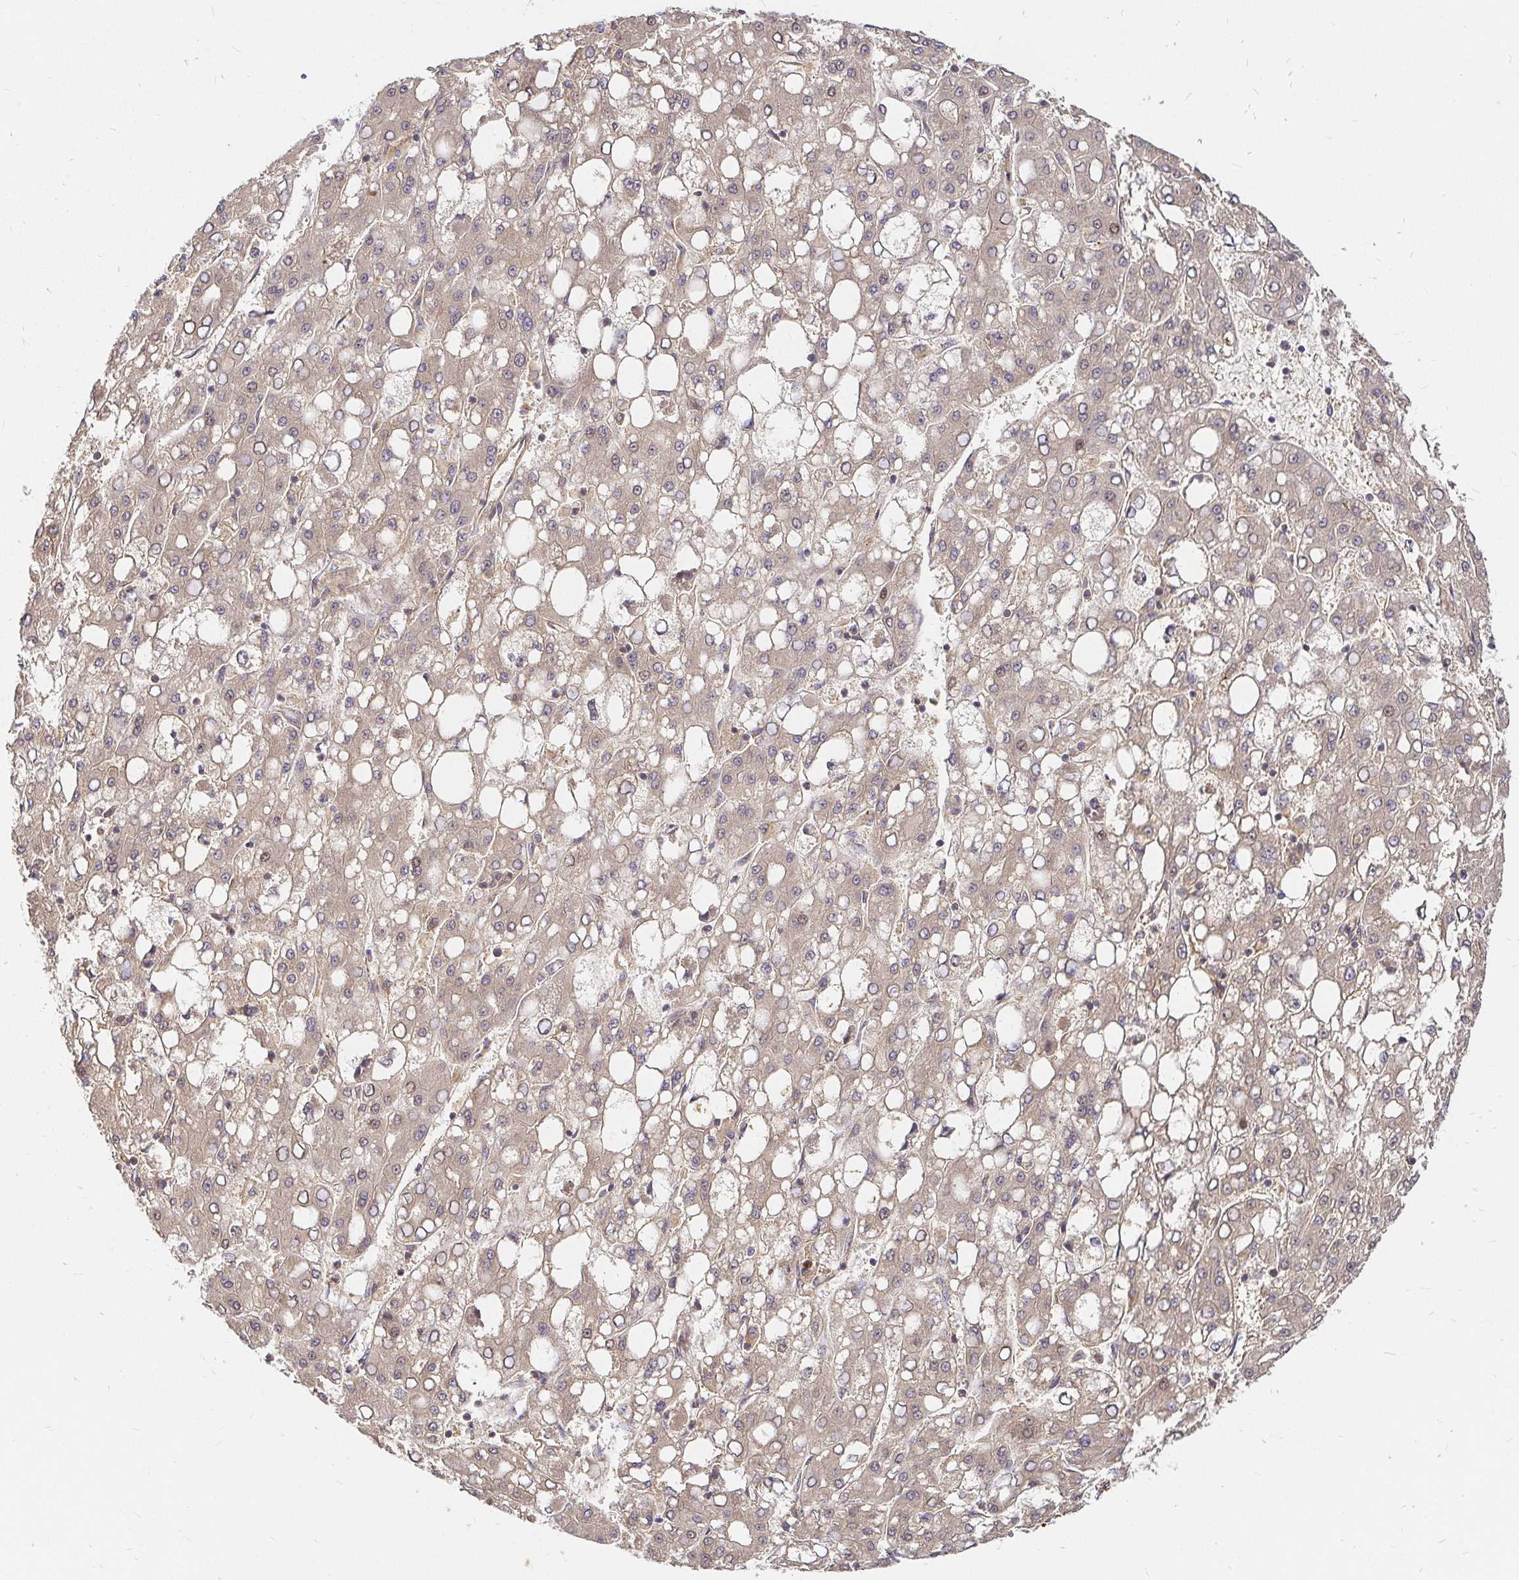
{"staining": {"intensity": "weak", "quantity": "25%-75%", "location": "cytoplasmic/membranous"}, "tissue": "liver cancer", "cell_type": "Tumor cells", "image_type": "cancer", "snomed": [{"axis": "morphology", "description": "Carcinoma, Hepatocellular, NOS"}, {"axis": "topography", "description": "Liver"}], "caption": "DAB immunohistochemical staining of liver cancer (hepatocellular carcinoma) shows weak cytoplasmic/membranous protein staining in approximately 25%-75% of tumor cells.", "gene": "KIF5B", "patient": {"sex": "male", "age": 65}}